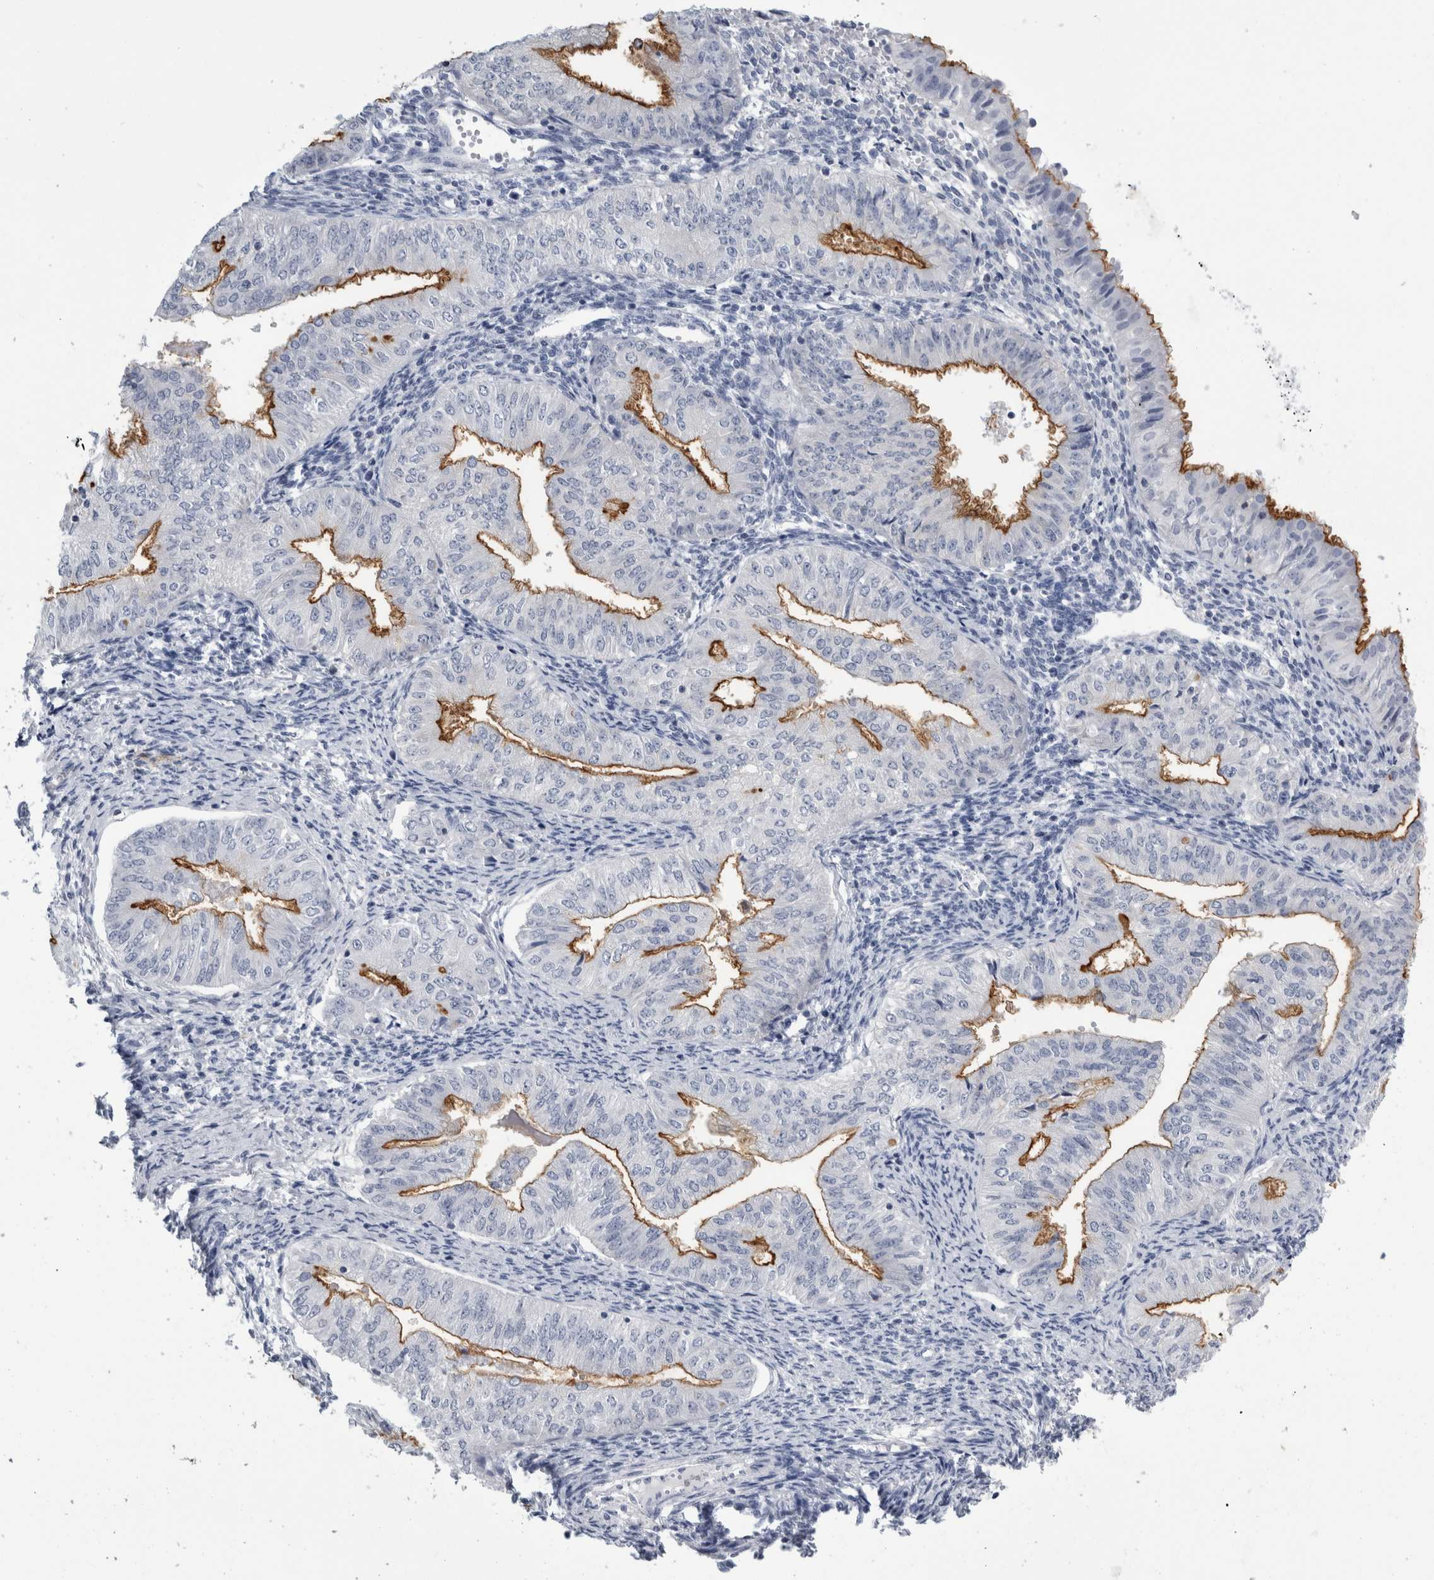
{"staining": {"intensity": "moderate", "quantity": "<25%", "location": "cytoplasmic/membranous"}, "tissue": "endometrial cancer", "cell_type": "Tumor cells", "image_type": "cancer", "snomed": [{"axis": "morphology", "description": "Normal tissue, NOS"}, {"axis": "morphology", "description": "Adenocarcinoma, NOS"}, {"axis": "topography", "description": "Endometrium"}], "caption": "Human adenocarcinoma (endometrial) stained with a brown dye demonstrates moderate cytoplasmic/membranous positive positivity in about <25% of tumor cells.", "gene": "ANKFY1", "patient": {"sex": "female", "age": 53}}